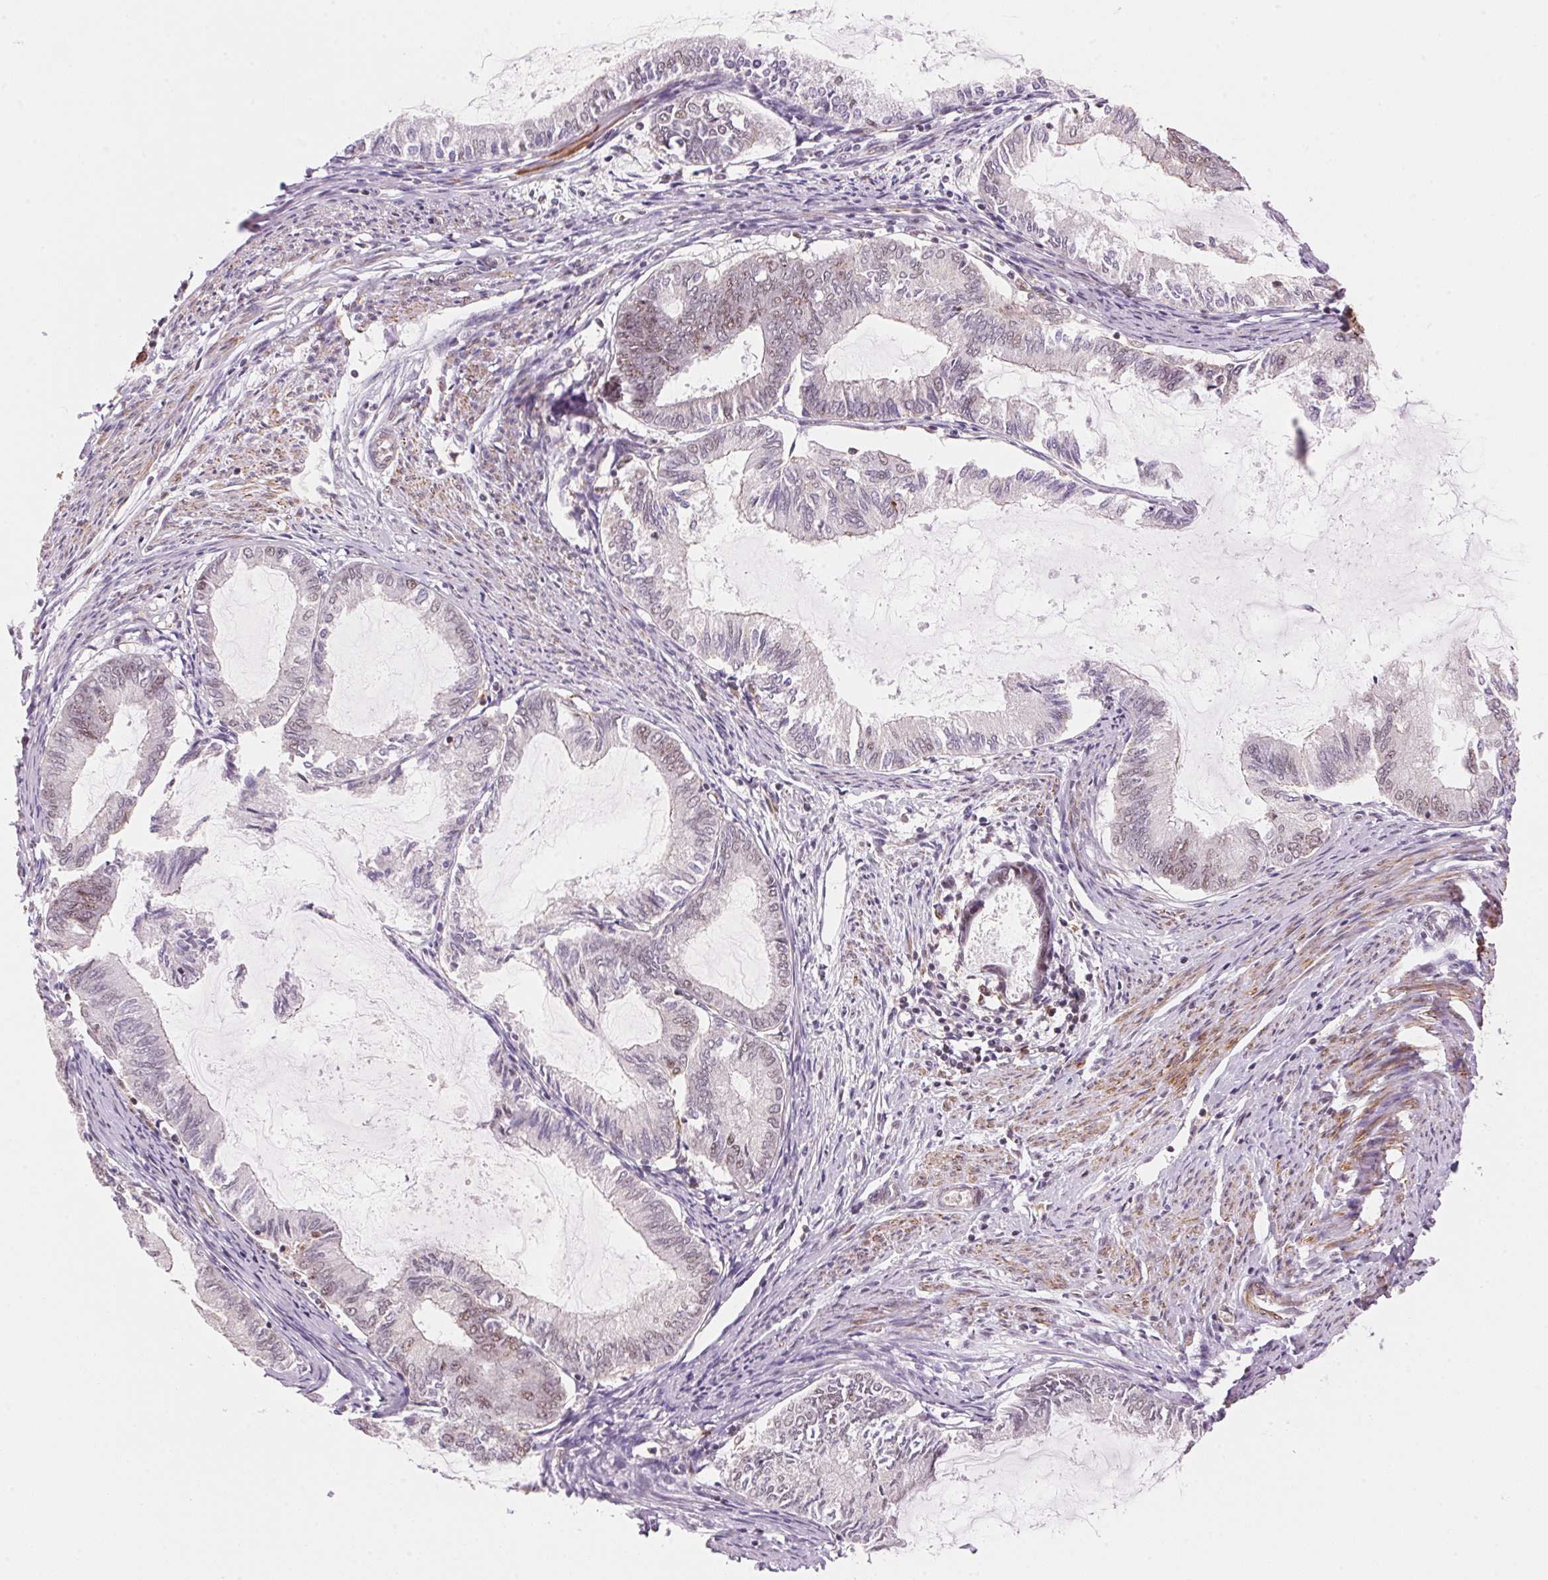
{"staining": {"intensity": "weak", "quantity": "25%-75%", "location": "nuclear"}, "tissue": "endometrial cancer", "cell_type": "Tumor cells", "image_type": "cancer", "snomed": [{"axis": "morphology", "description": "Adenocarcinoma, NOS"}, {"axis": "topography", "description": "Endometrium"}], "caption": "Weak nuclear expression for a protein is identified in about 25%-75% of tumor cells of adenocarcinoma (endometrial) using immunohistochemistry.", "gene": "HNRNPDL", "patient": {"sex": "female", "age": 86}}